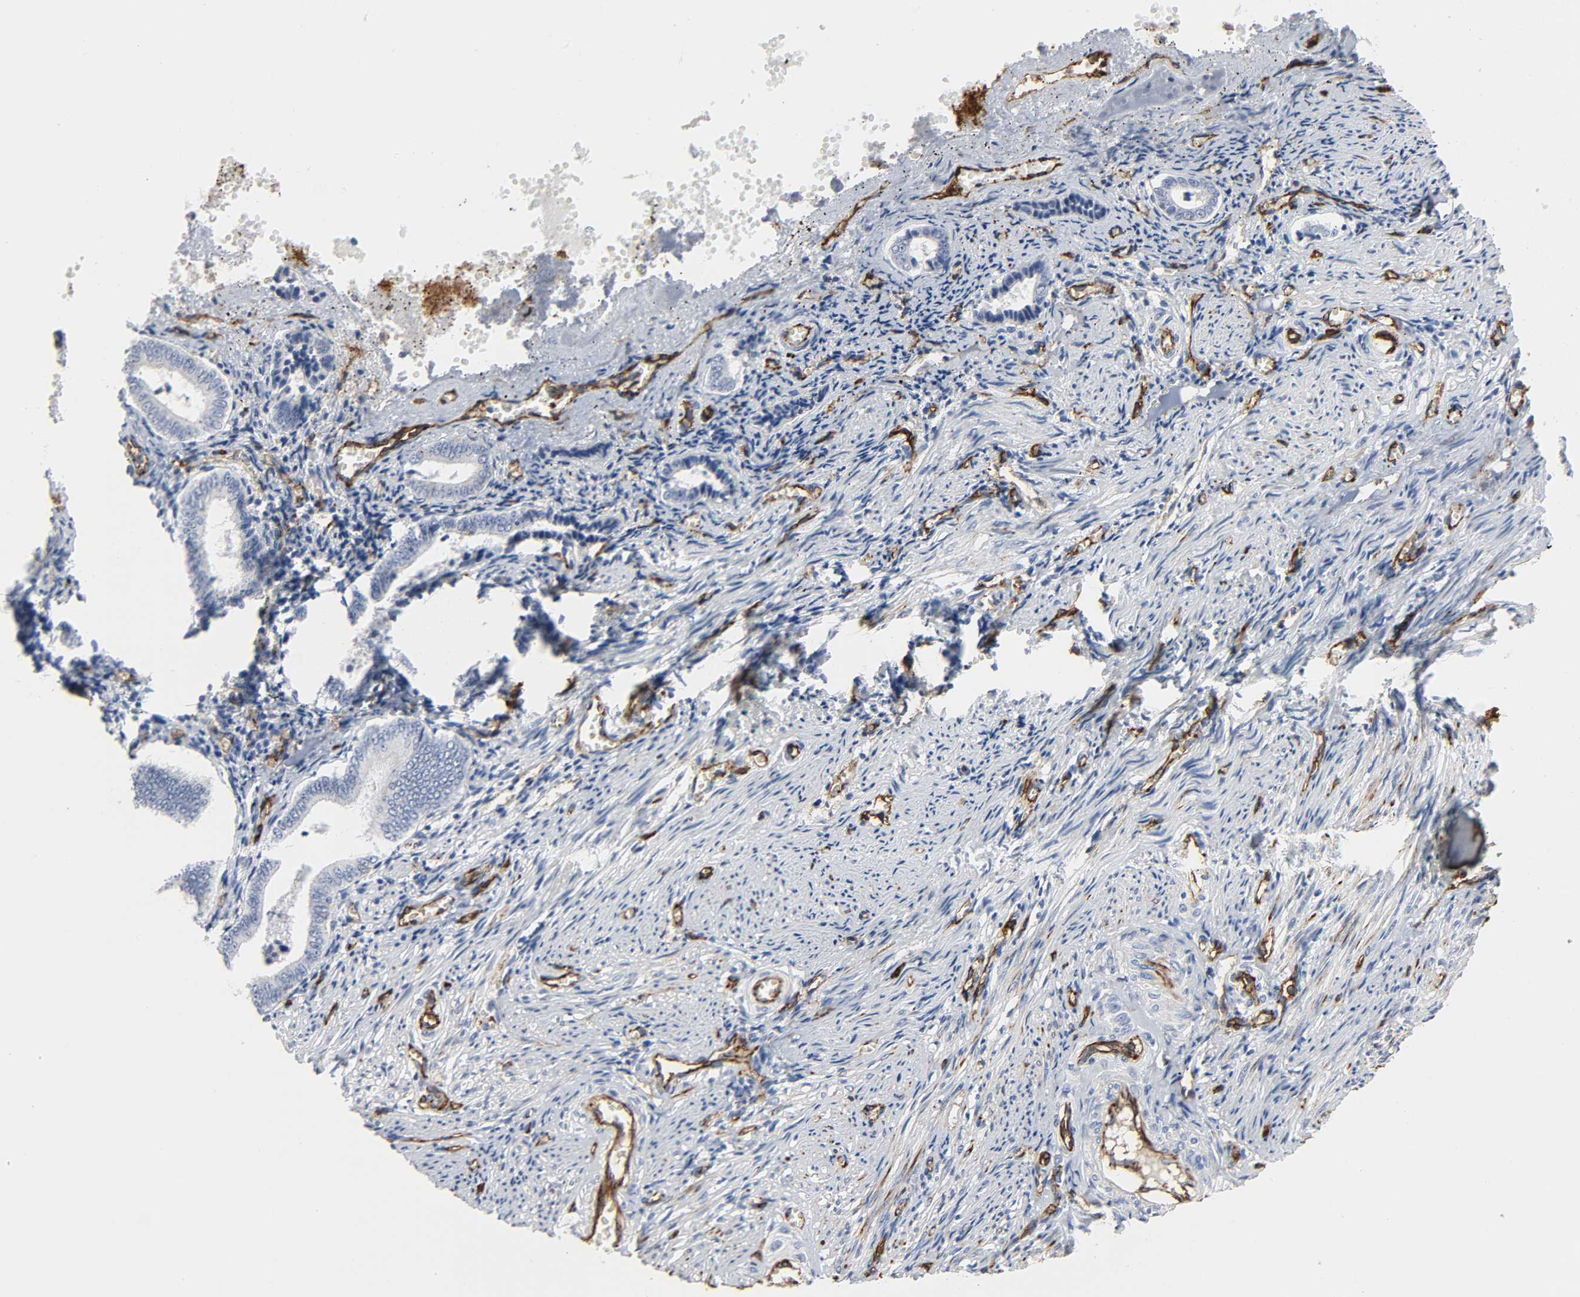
{"staining": {"intensity": "negative", "quantity": "none", "location": "none"}, "tissue": "endometrium", "cell_type": "Cells in endometrial stroma", "image_type": "normal", "snomed": [{"axis": "morphology", "description": "Normal tissue, NOS"}, {"axis": "topography", "description": "Endometrium"}], "caption": "An IHC image of unremarkable endometrium is shown. There is no staining in cells in endometrial stroma of endometrium.", "gene": "PECAM1", "patient": {"sex": "female", "age": 42}}